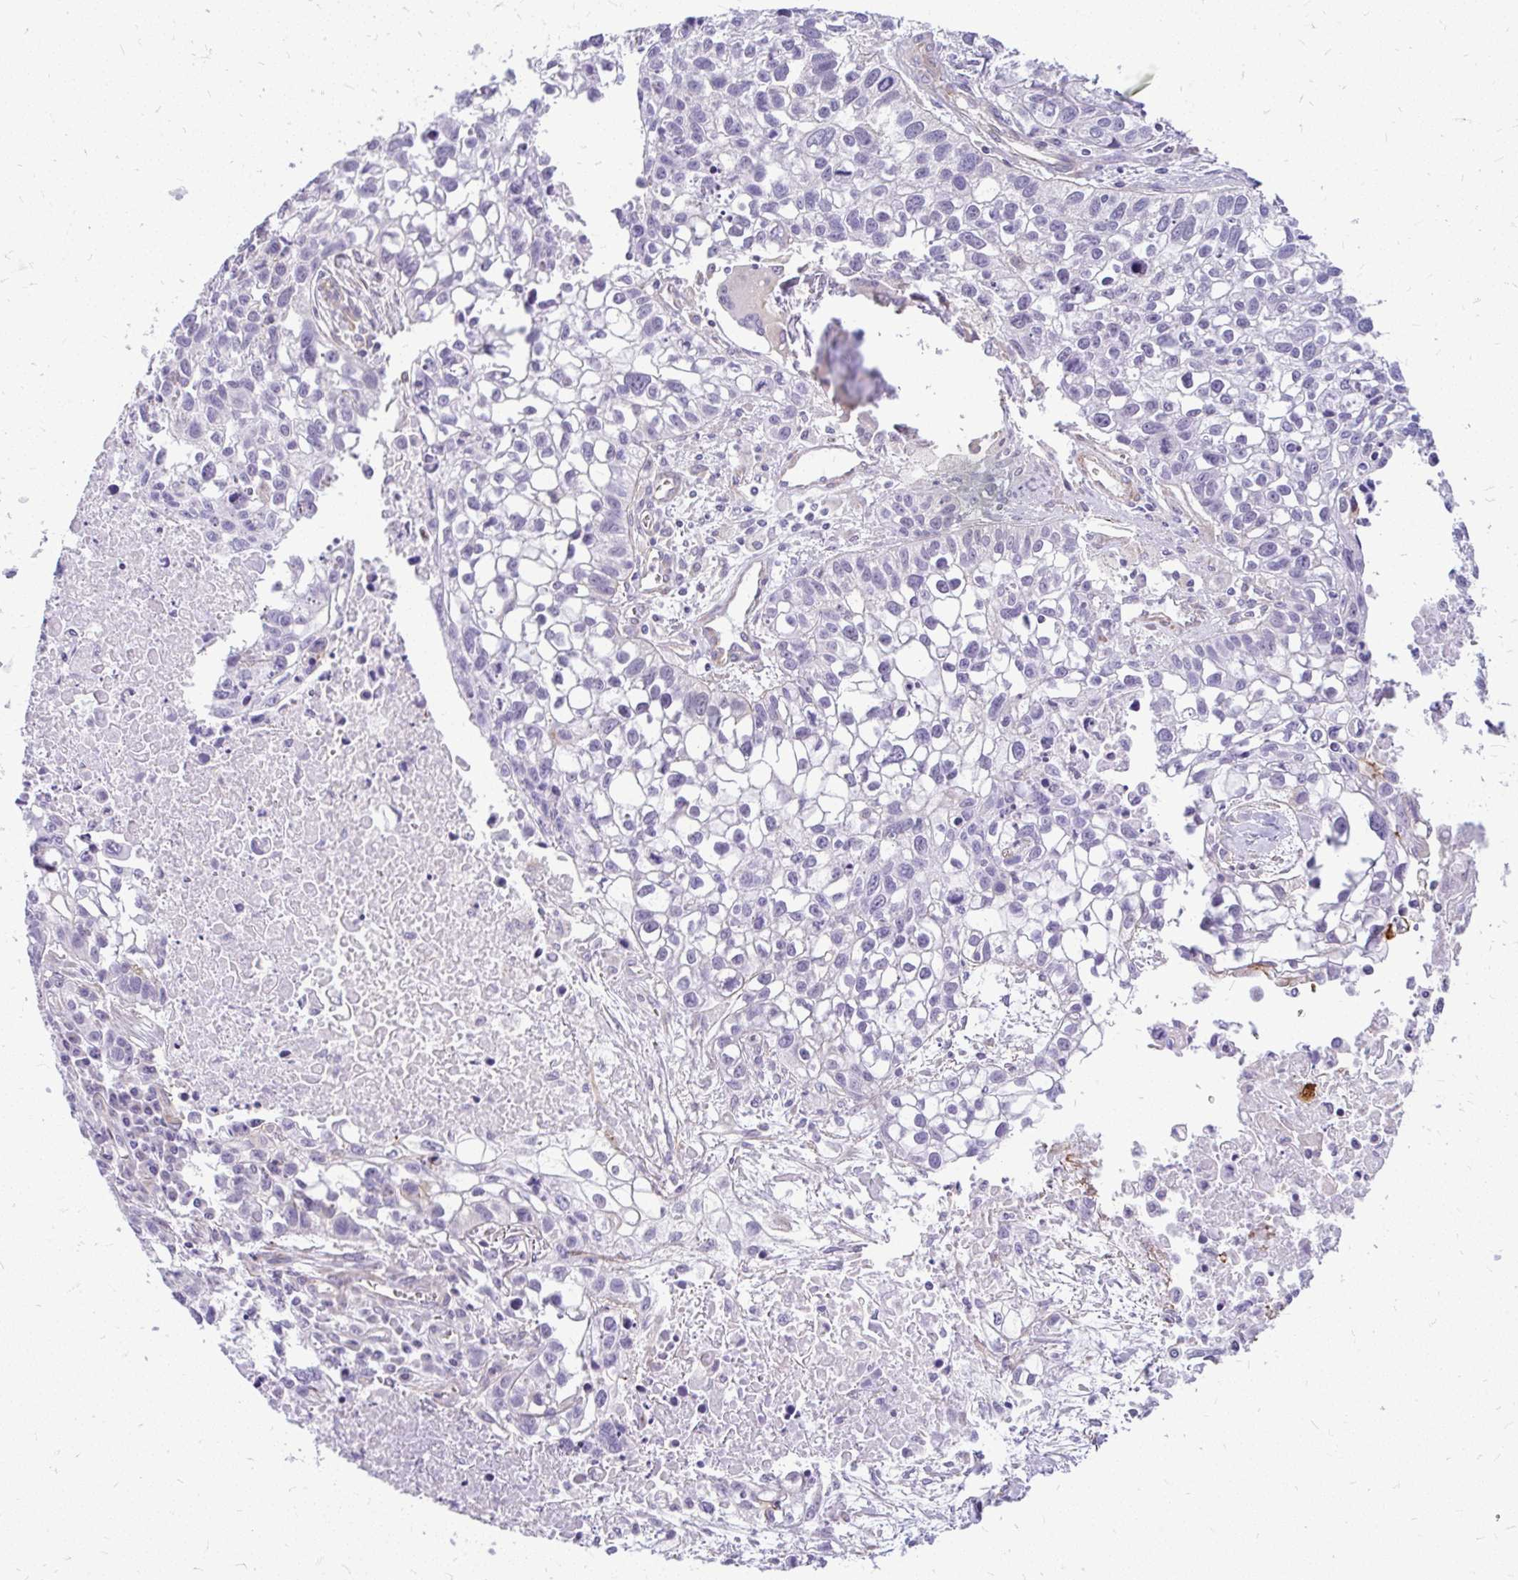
{"staining": {"intensity": "negative", "quantity": "none", "location": "none"}, "tissue": "lung cancer", "cell_type": "Tumor cells", "image_type": "cancer", "snomed": [{"axis": "morphology", "description": "Squamous cell carcinoma, NOS"}, {"axis": "topography", "description": "Lung"}], "caption": "The micrograph shows no significant positivity in tumor cells of lung squamous cell carcinoma. Brightfield microscopy of immunohistochemistry (IHC) stained with DAB (brown) and hematoxylin (blue), captured at high magnification.", "gene": "FAM83C", "patient": {"sex": "male", "age": 74}}